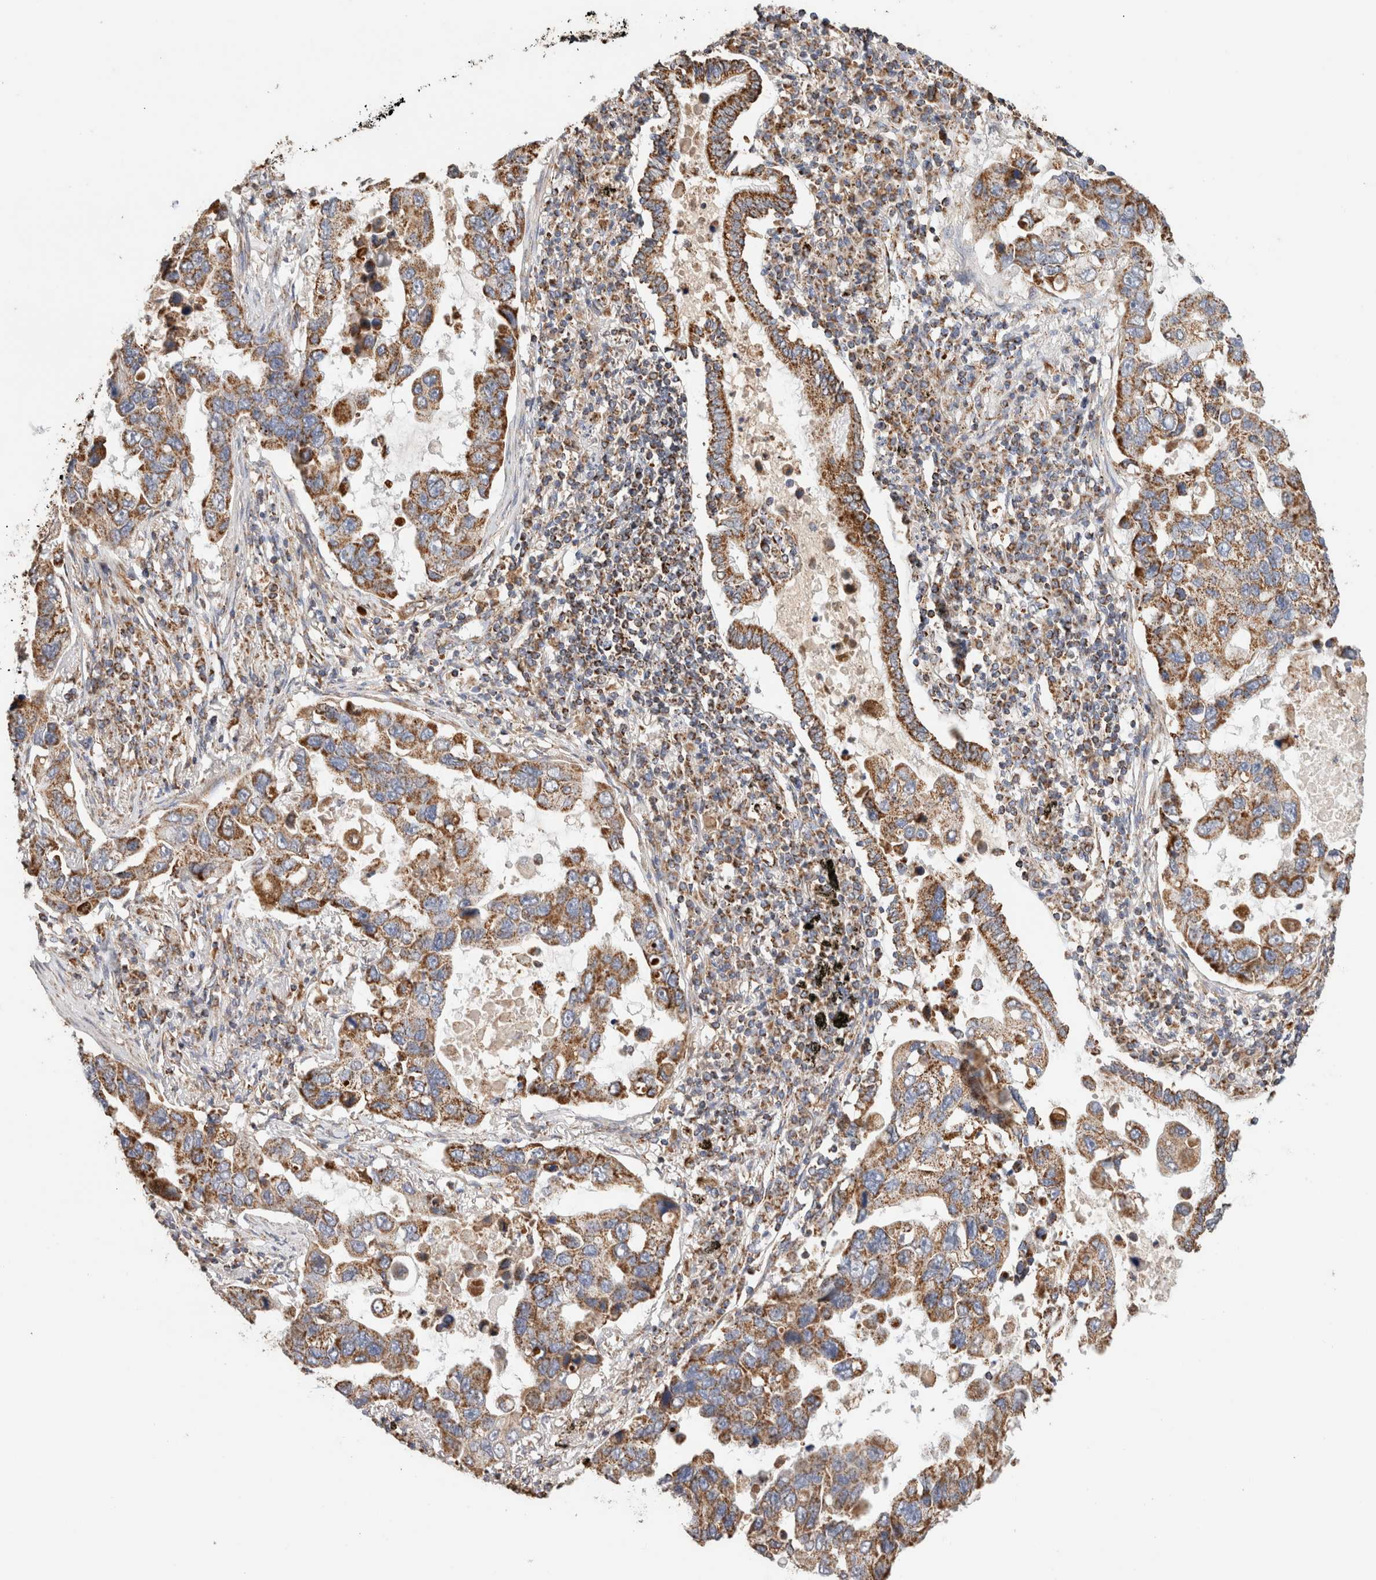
{"staining": {"intensity": "moderate", "quantity": ">75%", "location": "cytoplasmic/membranous"}, "tissue": "lung cancer", "cell_type": "Tumor cells", "image_type": "cancer", "snomed": [{"axis": "morphology", "description": "Adenocarcinoma, NOS"}, {"axis": "topography", "description": "Lung"}], "caption": "Lung cancer stained with DAB (3,3'-diaminobenzidine) immunohistochemistry exhibits medium levels of moderate cytoplasmic/membranous positivity in approximately >75% of tumor cells.", "gene": "C1QBP", "patient": {"sex": "male", "age": 64}}